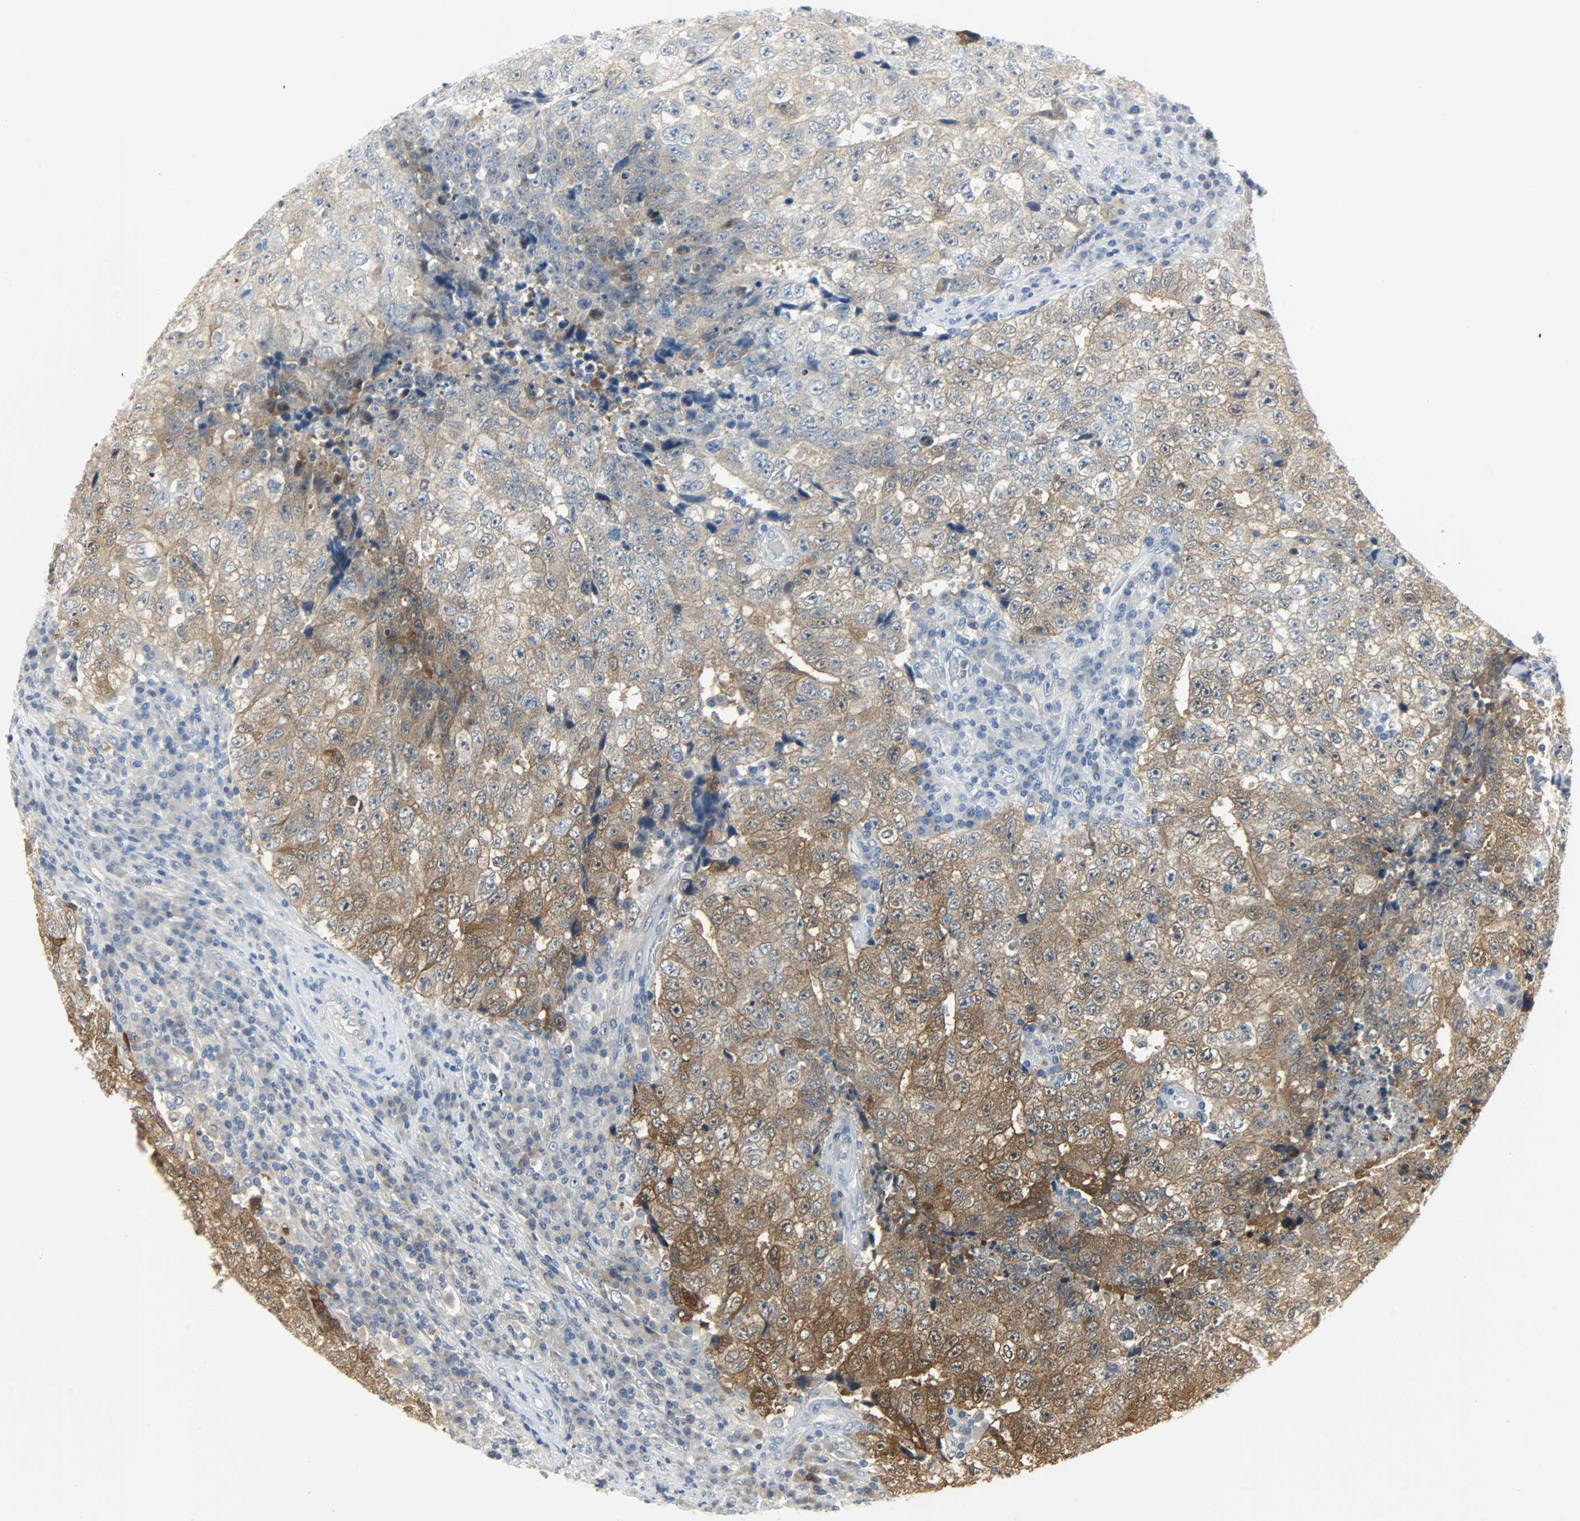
{"staining": {"intensity": "moderate", "quantity": "25%-75%", "location": "cytoplasmic/membranous"}, "tissue": "testis cancer", "cell_type": "Tumor cells", "image_type": "cancer", "snomed": [{"axis": "morphology", "description": "Necrosis, NOS"}, {"axis": "morphology", "description": "Carcinoma, Embryonal, NOS"}, {"axis": "topography", "description": "Testis"}], "caption": "Protein expression analysis of testis cancer (embryonal carcinoma) displays moderate cytoplasmic/membranous staining in approximately 25%-75% of tumor cells. The protein is stained brown, and the nuclei are stained in blue (DAB (3,3'-diaminobenzidine) IHC with brightfield microscopy, high magnification).", "gene": "EIF4EBP1", "patient": {"sex": "male", "age": 19}}